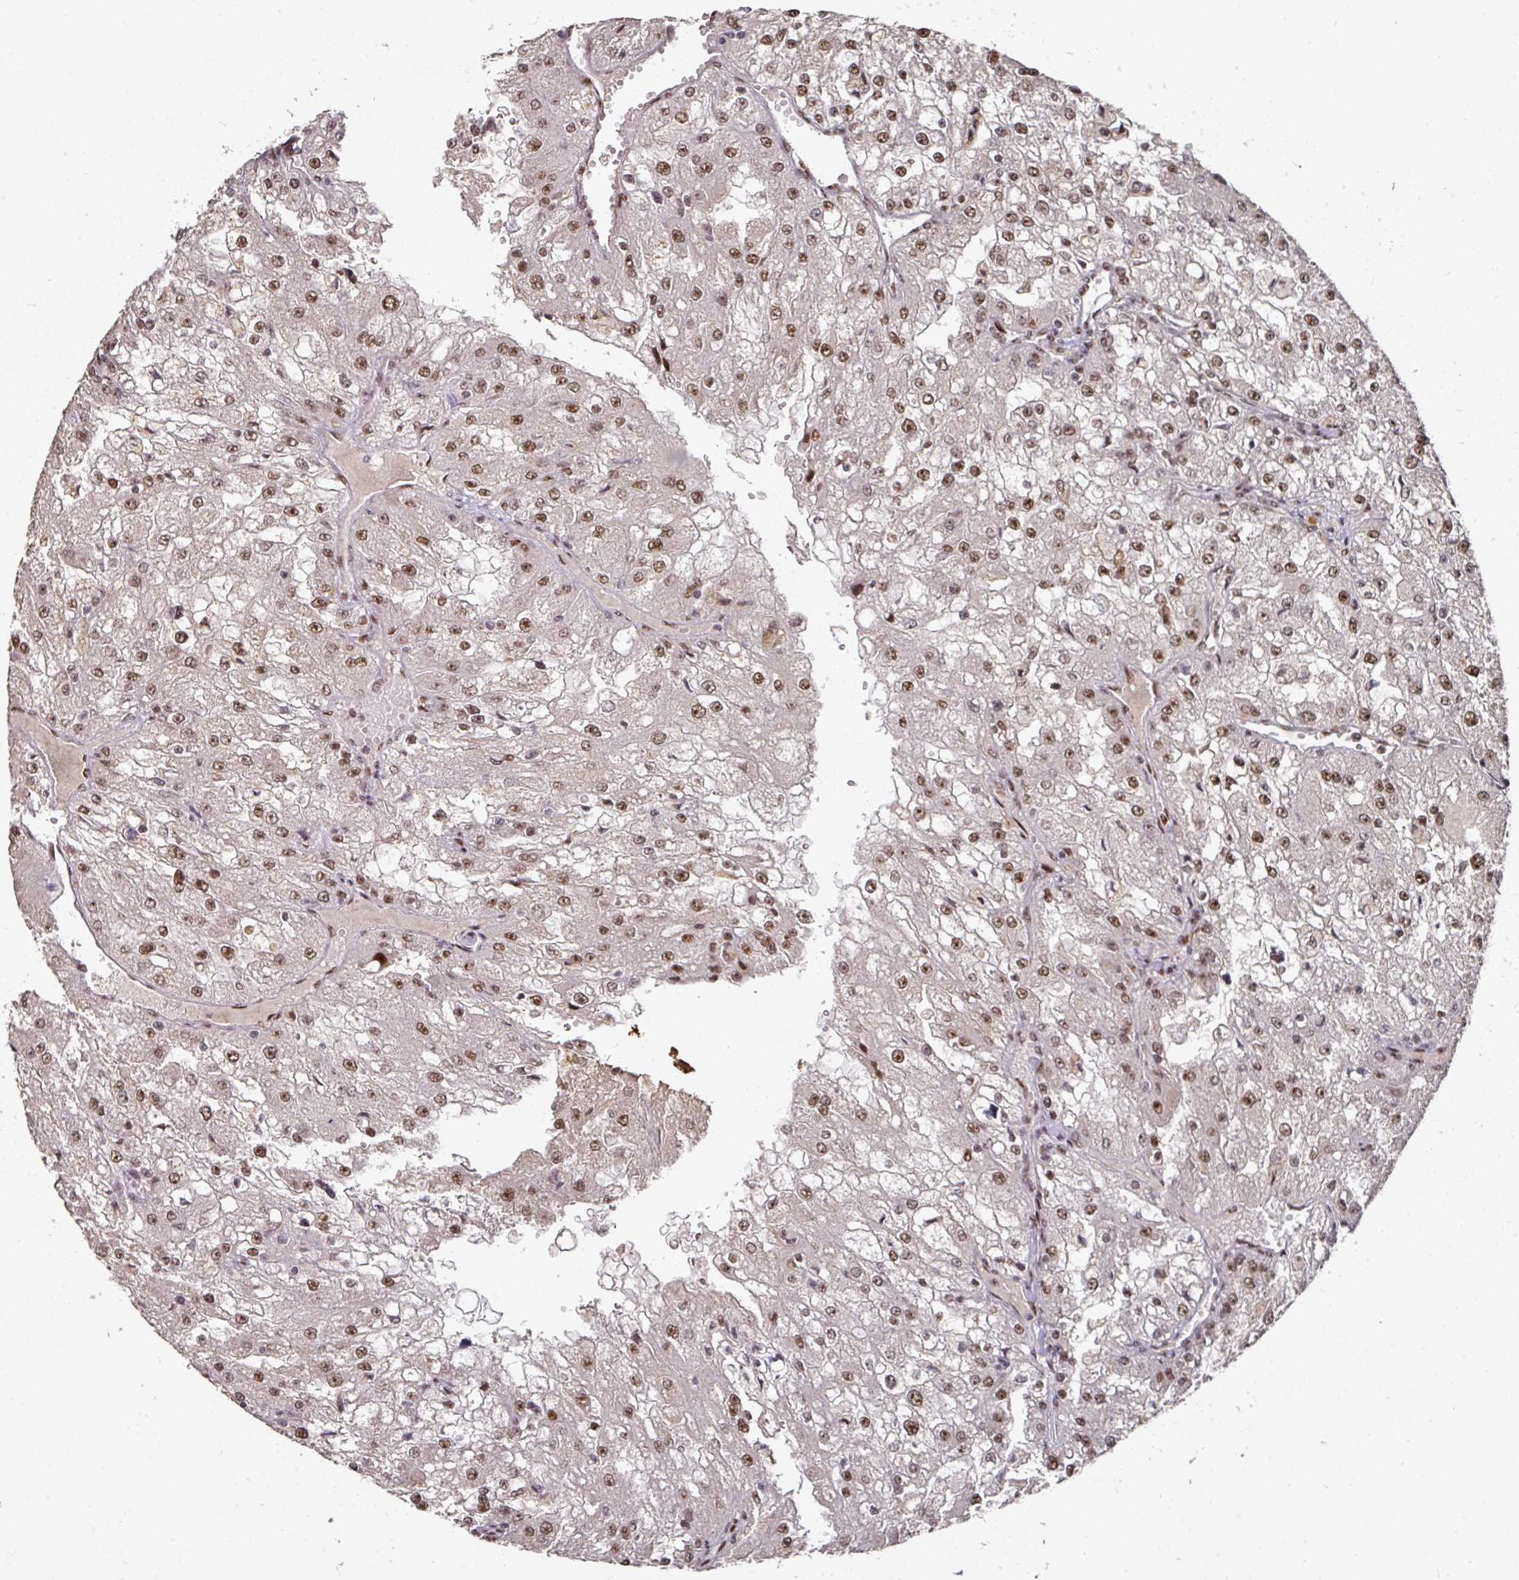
{"staining": {"intensity": "moderate", "quantity": ">75%", "location": "nuclear"}, "tissue": "renal cancer", "cell_type": "Tumor cells", "image_type": "cancer", "snomed": [{"axis": "morphology", "description": "Adenocarcinoma, NOS"}, {"axis": "topography", "description": "Kidney"}], "caption": "Immunohistochemistry (DAB (3,3'-diaminobenzidine)) staining of human renal cancer (adenocarcinoma) displays moderate nuclear protein staining in about >75% of tumor cells.", "gene": "MEPCE", "patient": {"sex": "female", "age": 74}}